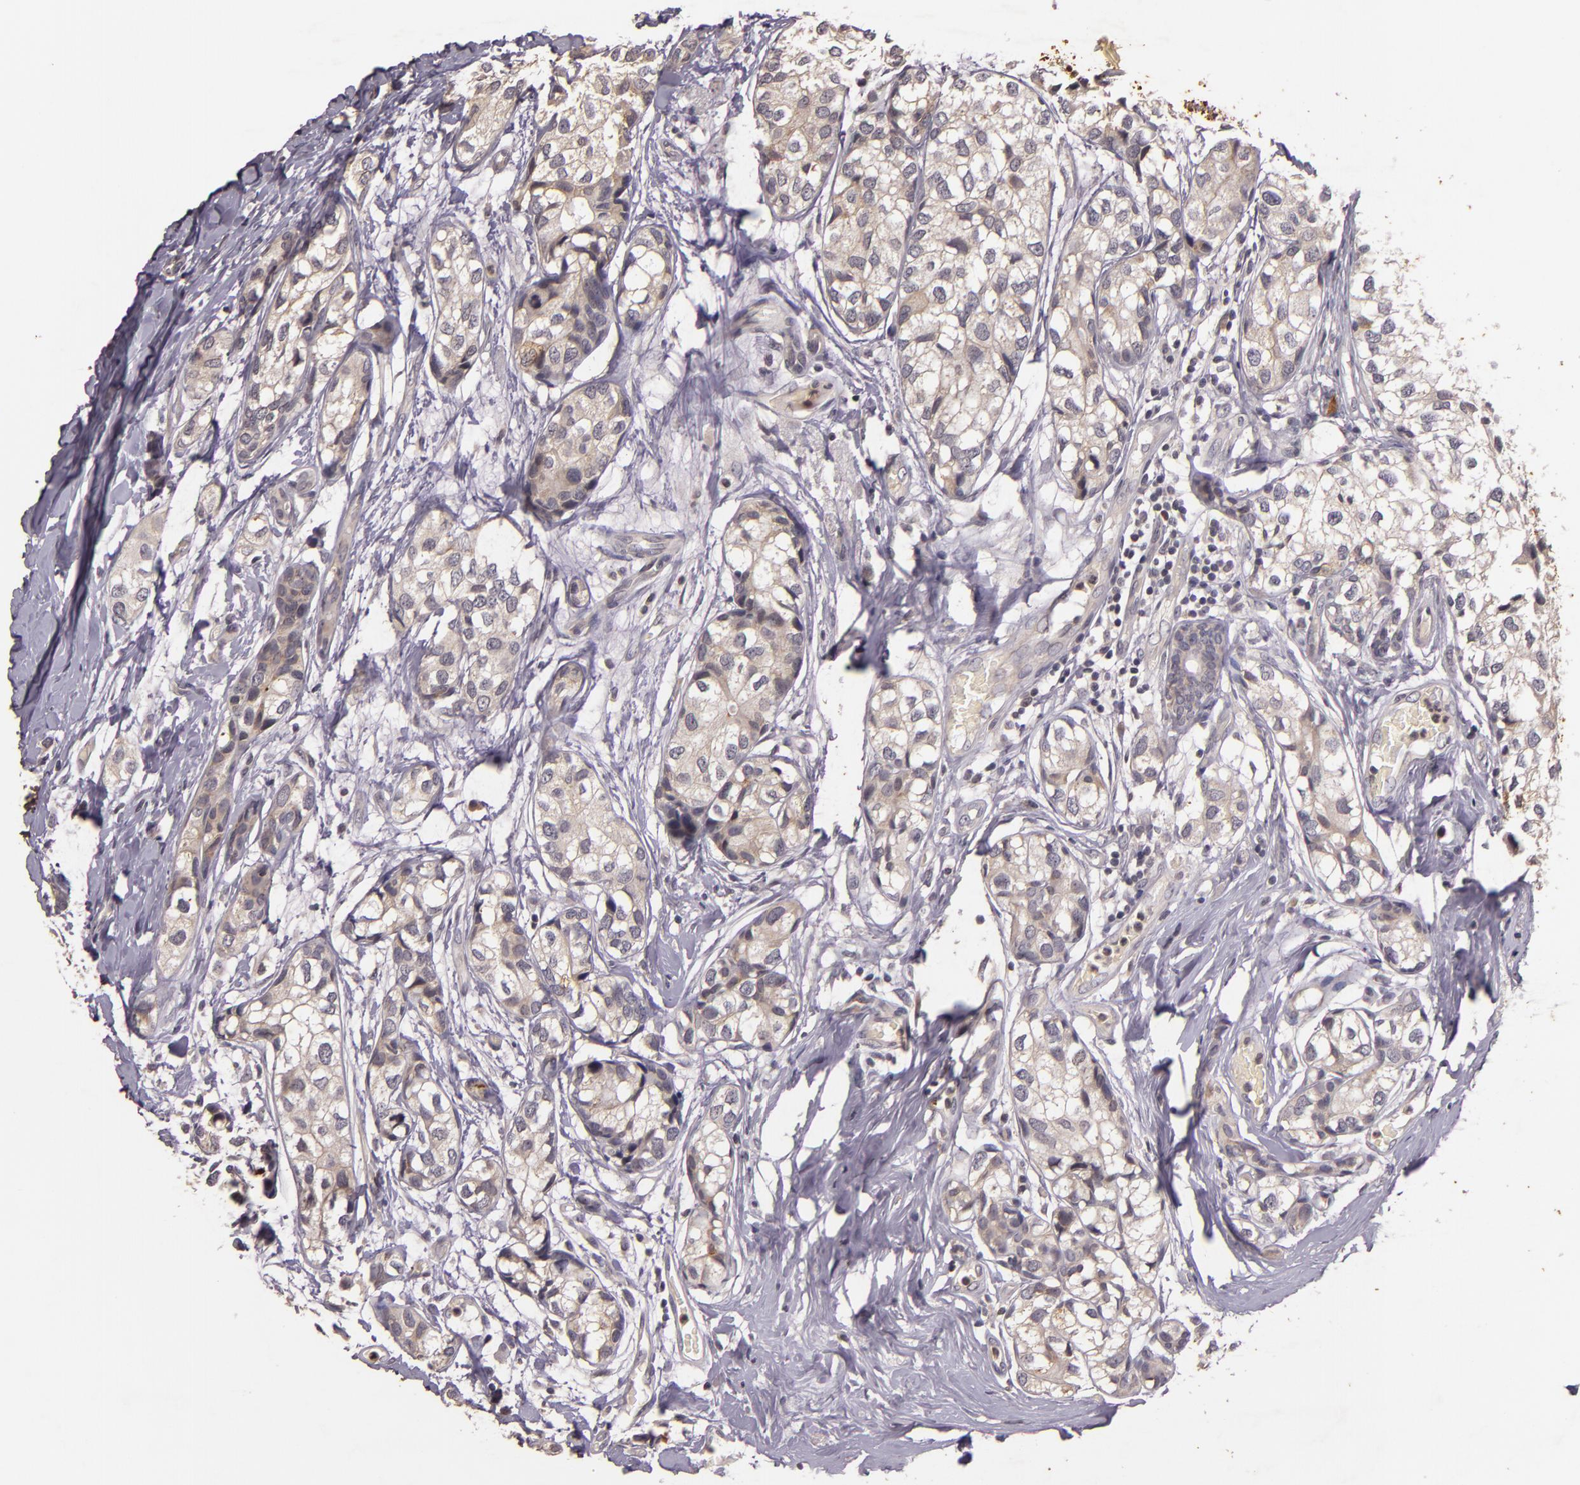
{"staining": {"intensity": "negative", "quantity": "none", "location": "none"}, "tissue": "breast cancer", "cell_type": "Tumor cells", "image_type": "cancer", "snomed": [{"axis": "morphology", "description": "Duct carcinoma"}, {"axis": "topography", "description": "Breast"}], "caption": "The micrograph demonstrates no staining of tumor cells in breast cancer (infiltrating ductal carcinoma).", "gene": "TFF1", "patient": {"sex": "female", "age": 68}}